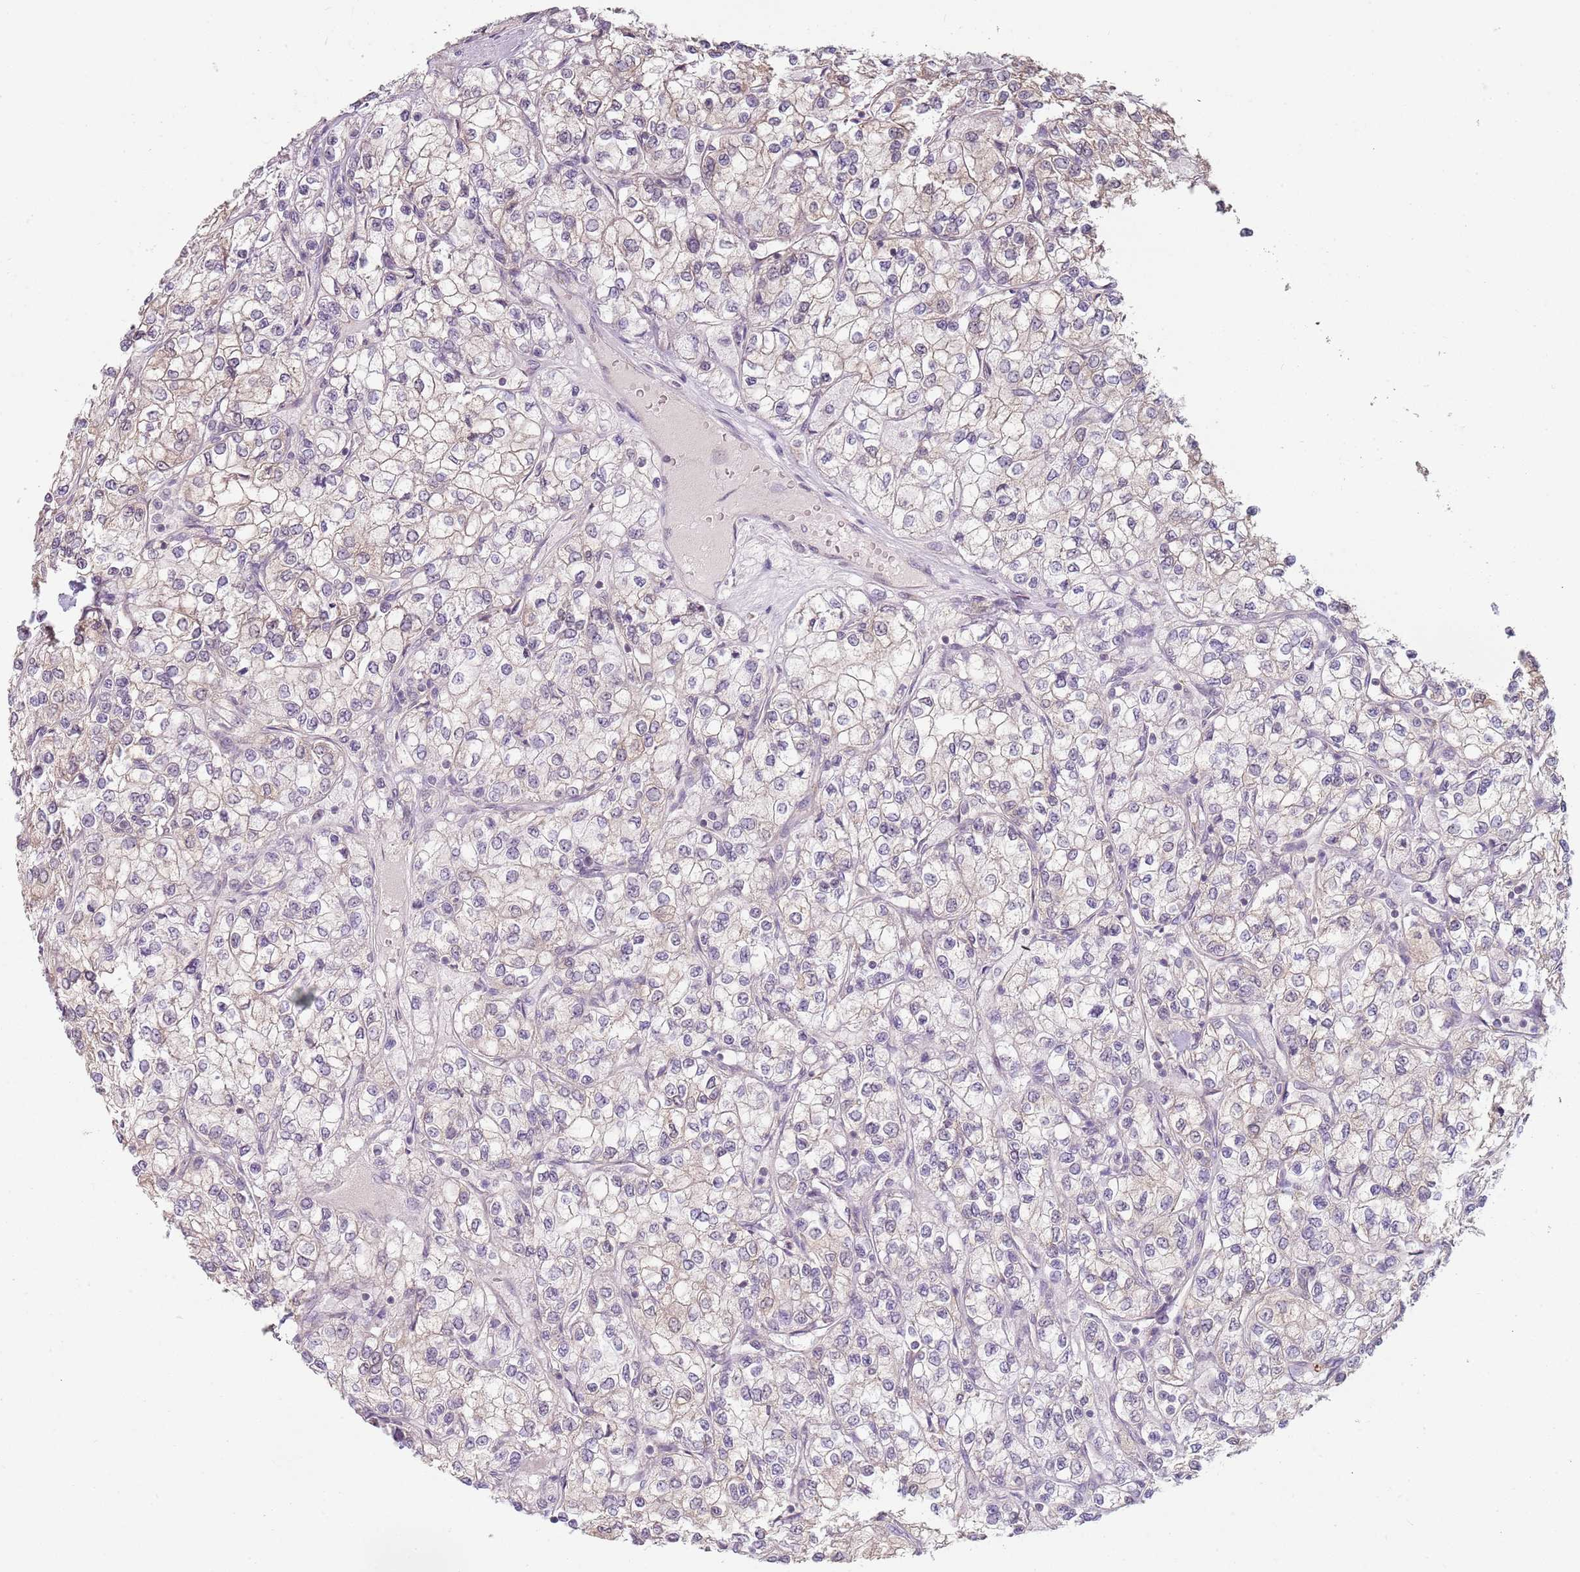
{"staining": {"intensity": "negative", "quantity": "none", "location": "none"}, "tissue": "renal cancer", "cell_type": "Tumor cells", "image_type": "cancer", "snomed": [{"axis": "morphology", "description": "Adenocarcinoma, NOS"}, {"axis": "topography", "description": "Kidney"}], "caption": "High power microscopy photomicrograph of an IHC photomicrograph of adenocarcinoma (renal), revealing no significant expression in tumor cells. The staining is performed using DAB brown chromogen with nuclei counter-stained in using hematoxylin.", "gene": "SMARCAL1", "patient": {"sex": "male", "age": 80}}